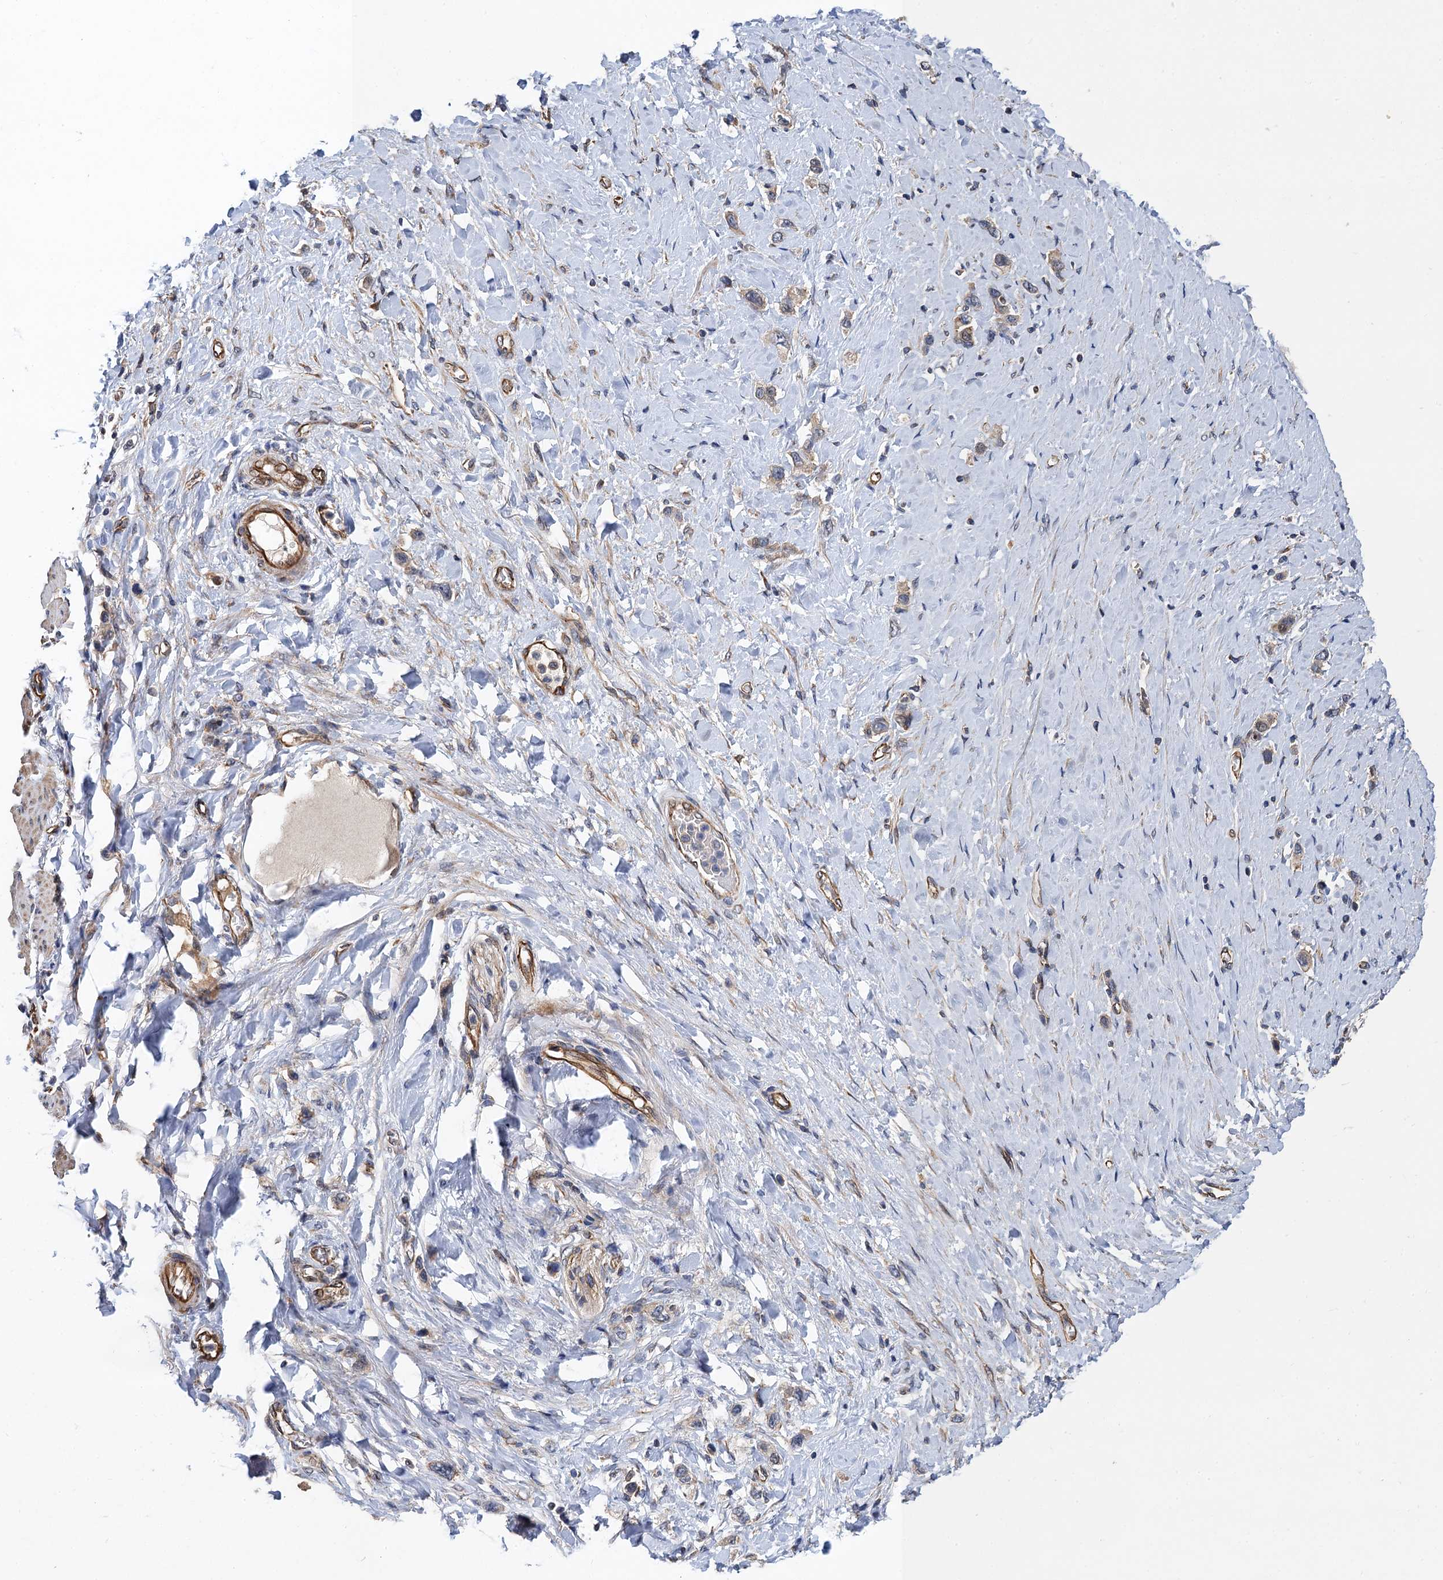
{"staining": {"intensity": "weak", "quantity": "25%-75%", "location": "cytoplasmic/membranous"}, "tissue": "stomach cancer", "cell_type": "Tumor cells", "image_type": "cancer", "snomed": [{"axis": "morphology", "description": "Adenocarcinoma, NOS"}, {"axis": "topography", "description": "Stomach"}], "caption": "Weak cytoplasmic/membranous protein staining is appreciated in approximately 25%-75% of tumor cells in stomach adenocarcinoma.", "gene": "PJA2", "patient": {"sex": "female", "age": 65}}